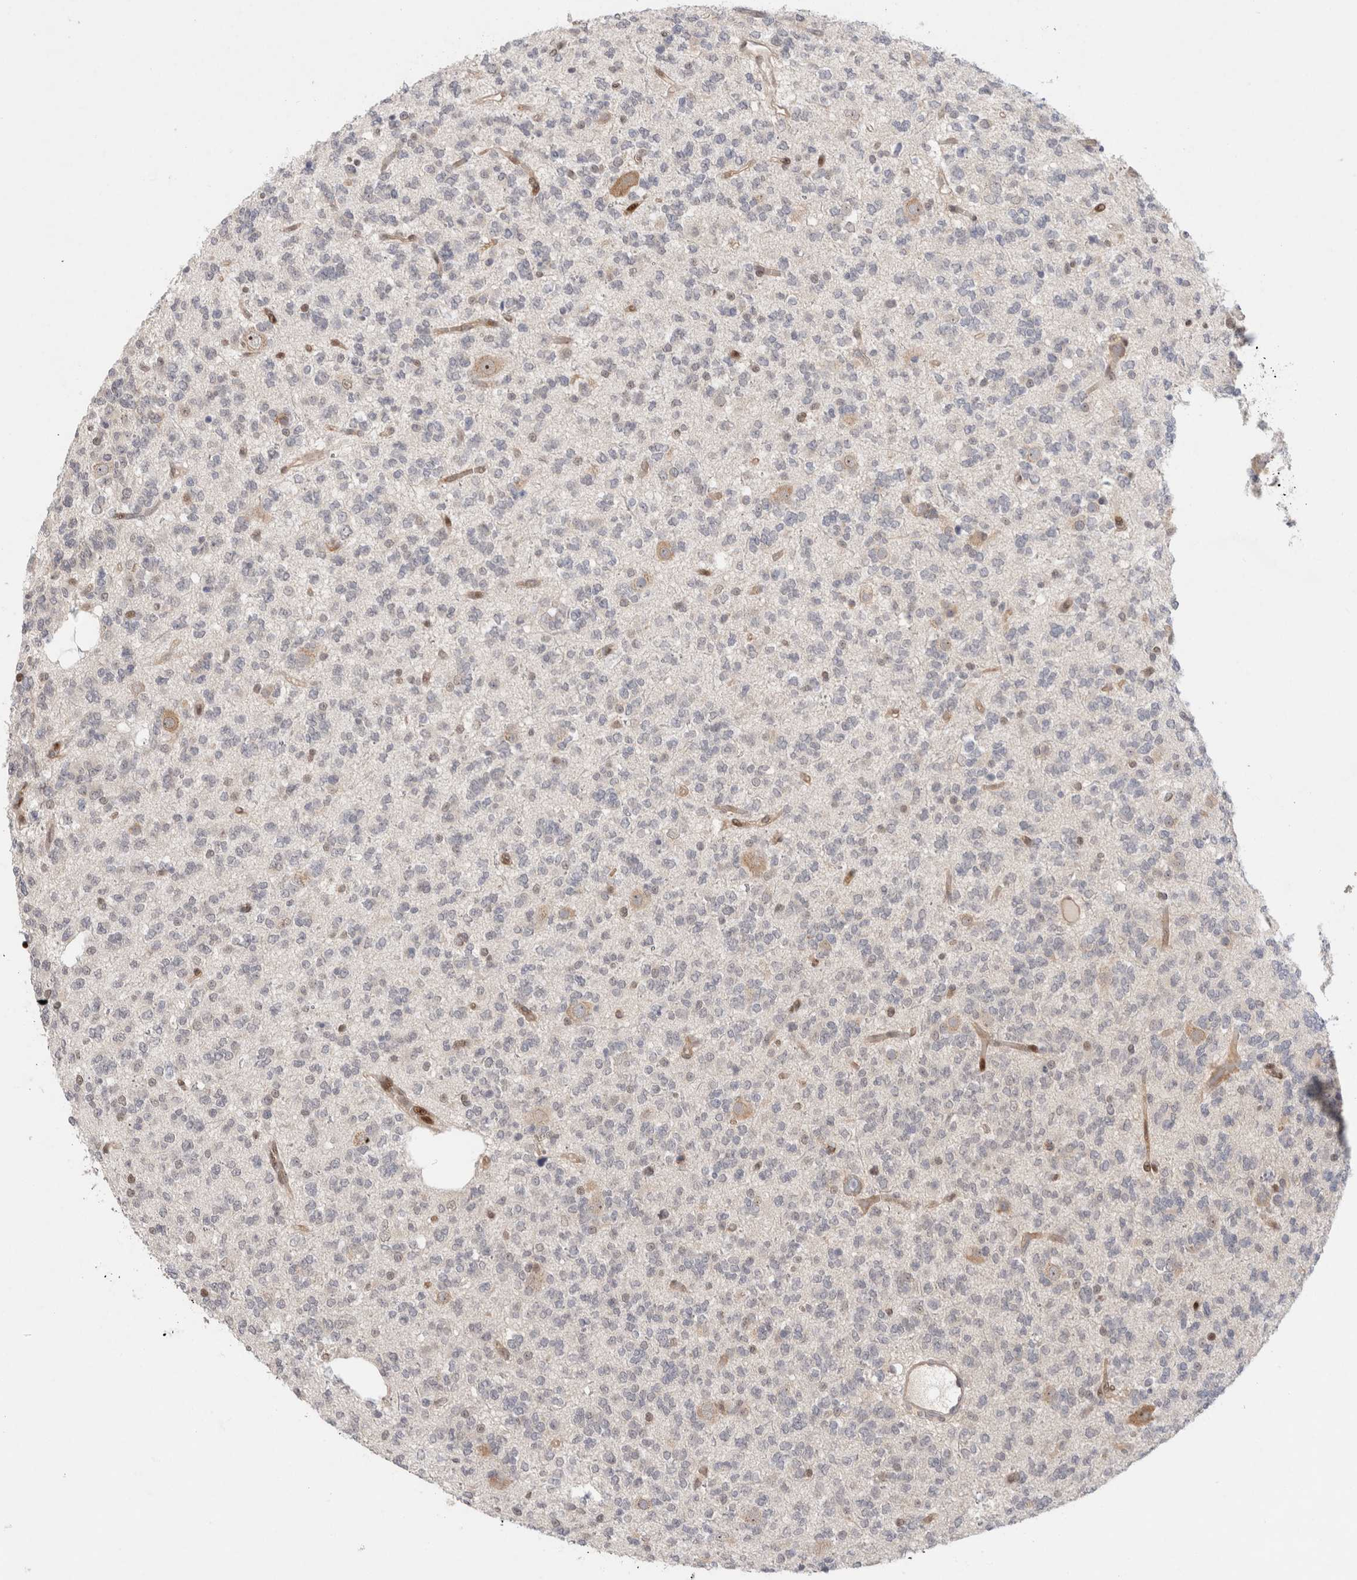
{"staining": {"intensity": "weak", "quantity": "<25%", "location": "nuclear"}, "tissue": "glioma", "cell_type": "Tumor cells", "image_type": "cancer", "snomed": [{"axis": "morphology", "description": "Glioma, malignant, Low grade"}, {"axis": "topography", "description": "Brain"}], "caption": "Tumor cells show no significant protein expression in malignant glioma (low-grade).", "gene": "TCF4", "patient": {"sex": "male", "age": 38}}